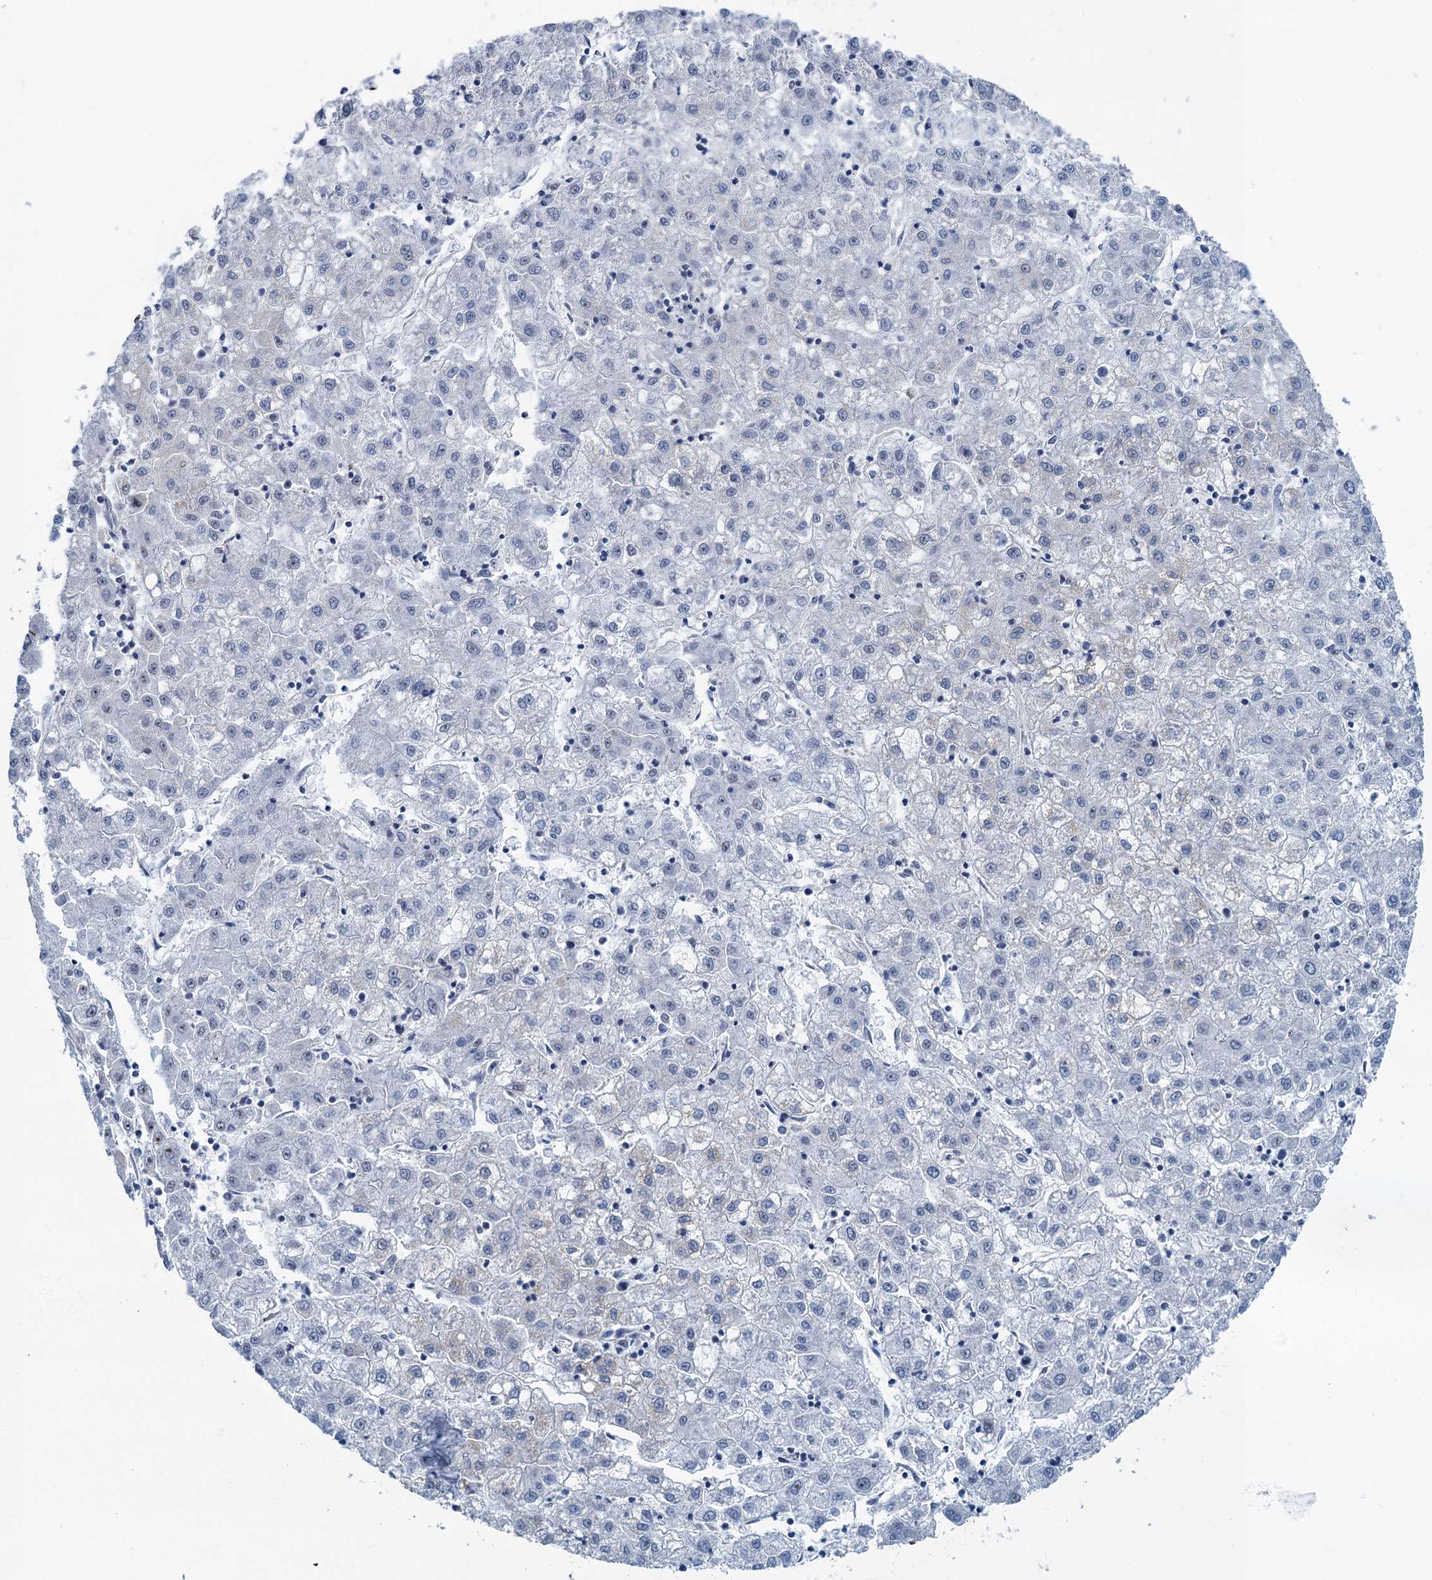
{"staining": {"intensity": "negative", "quantity": "none", "location": "none"}, "tissue": "liver cancer", "cell_type": "Tumor cells", "image_type": "cancer", "snomed": [{"axis": "morphology", "description": "Carcinoma, Hepatocellular, NOS"}, {"axis": "topography", "description": "Liver"}], "caption": "Liver hepatocellular carcinoma was stained to show a protein in brown. There is no significant positivity in tumor cells.", "gene": "RAD9B", "patient": {"sex": "male", "age": 72}}